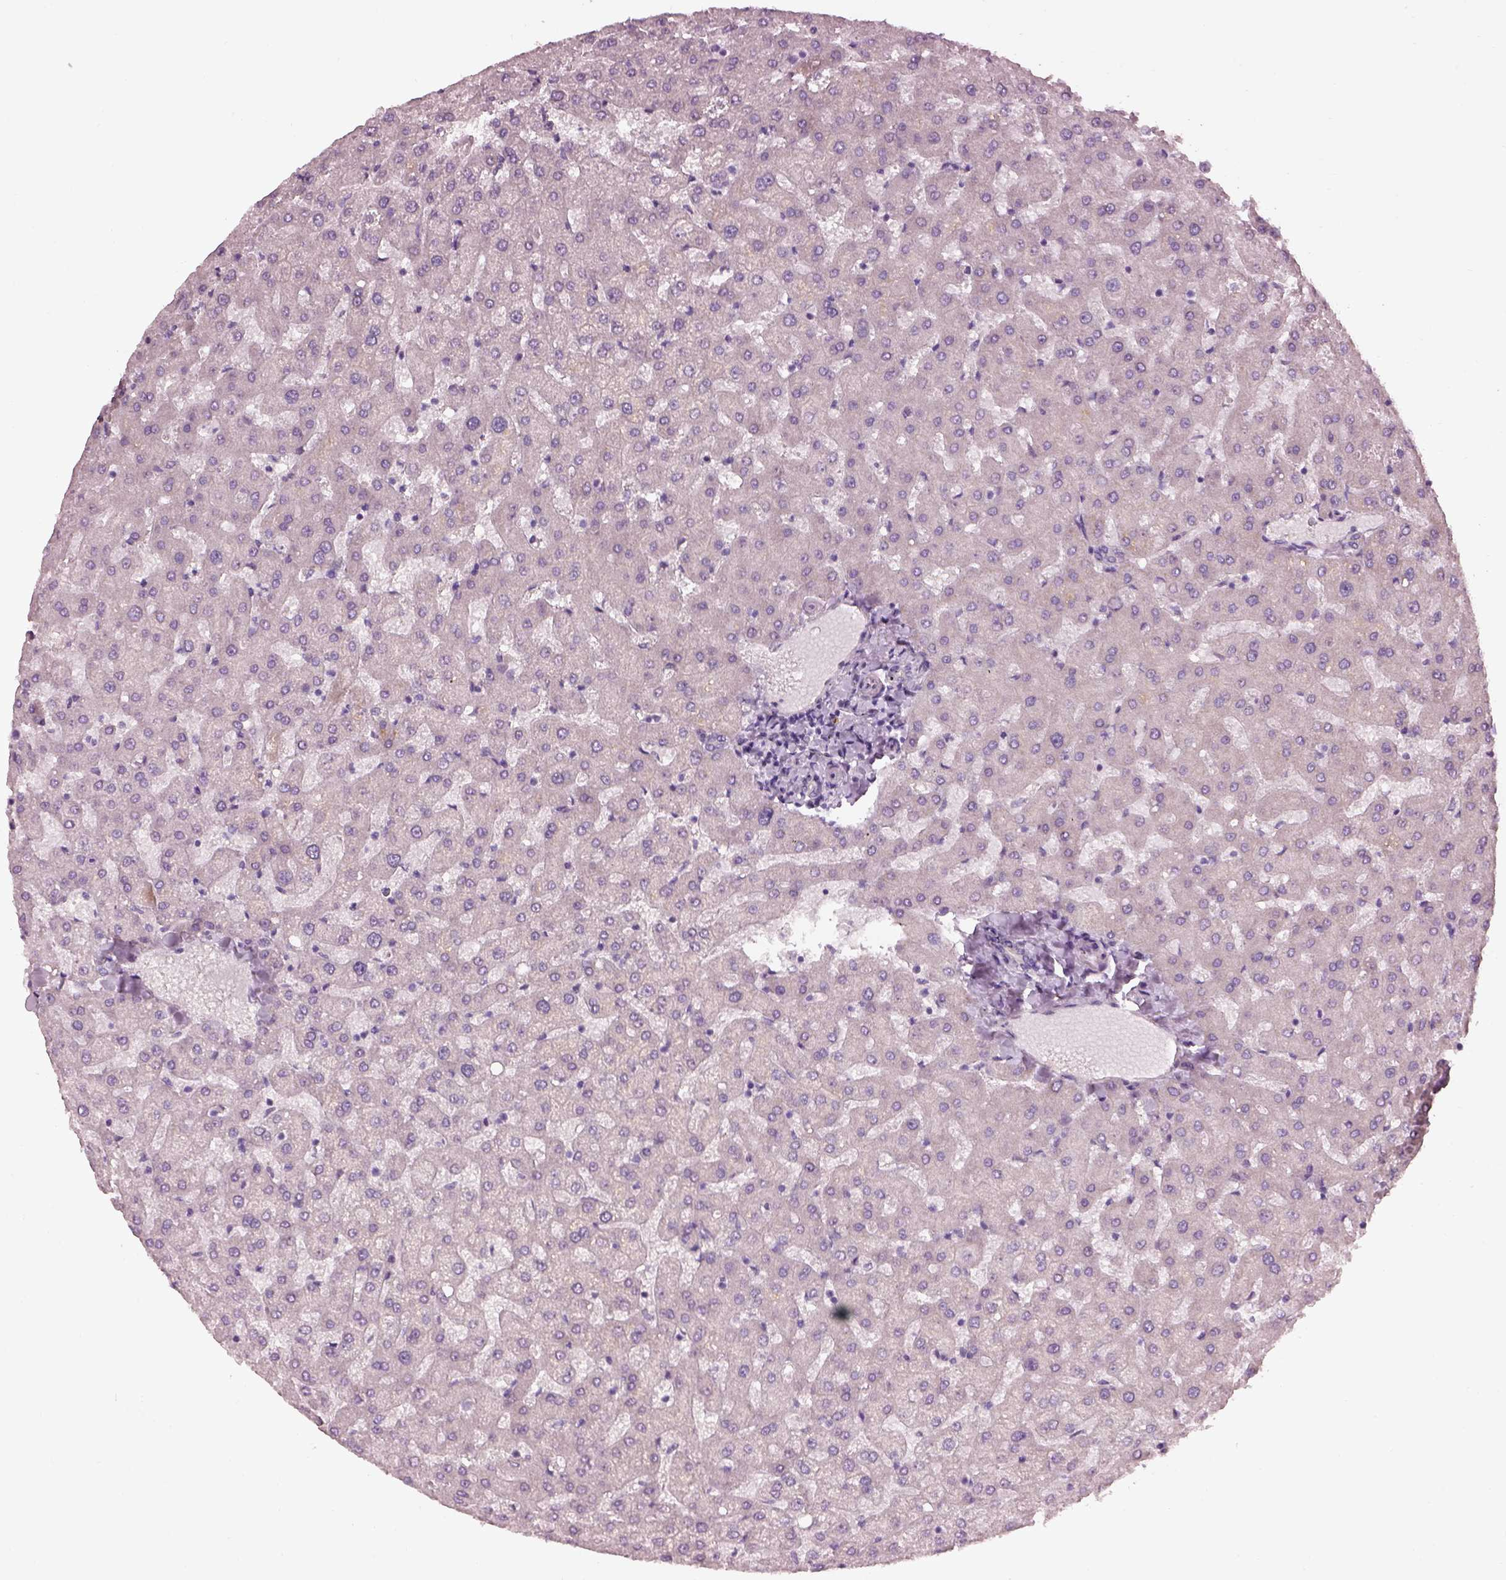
{"staining": {"intensity": "negative", "quantity": "none", "location": "none"}, "tissue": "liver", "cell_type": "Cholangiocytes", "image_type": "normal", "snomed": [{"axis": "morphology", "description": "Normal tissue, NOS"}, {"axis": "topography", "description": "Liver"}], "caption": "The IHC micrograph has no significant positivity in cholangiocytes of liver.", "gene": "CACNG4", "patient": {"sex": "female", "age": 50}}